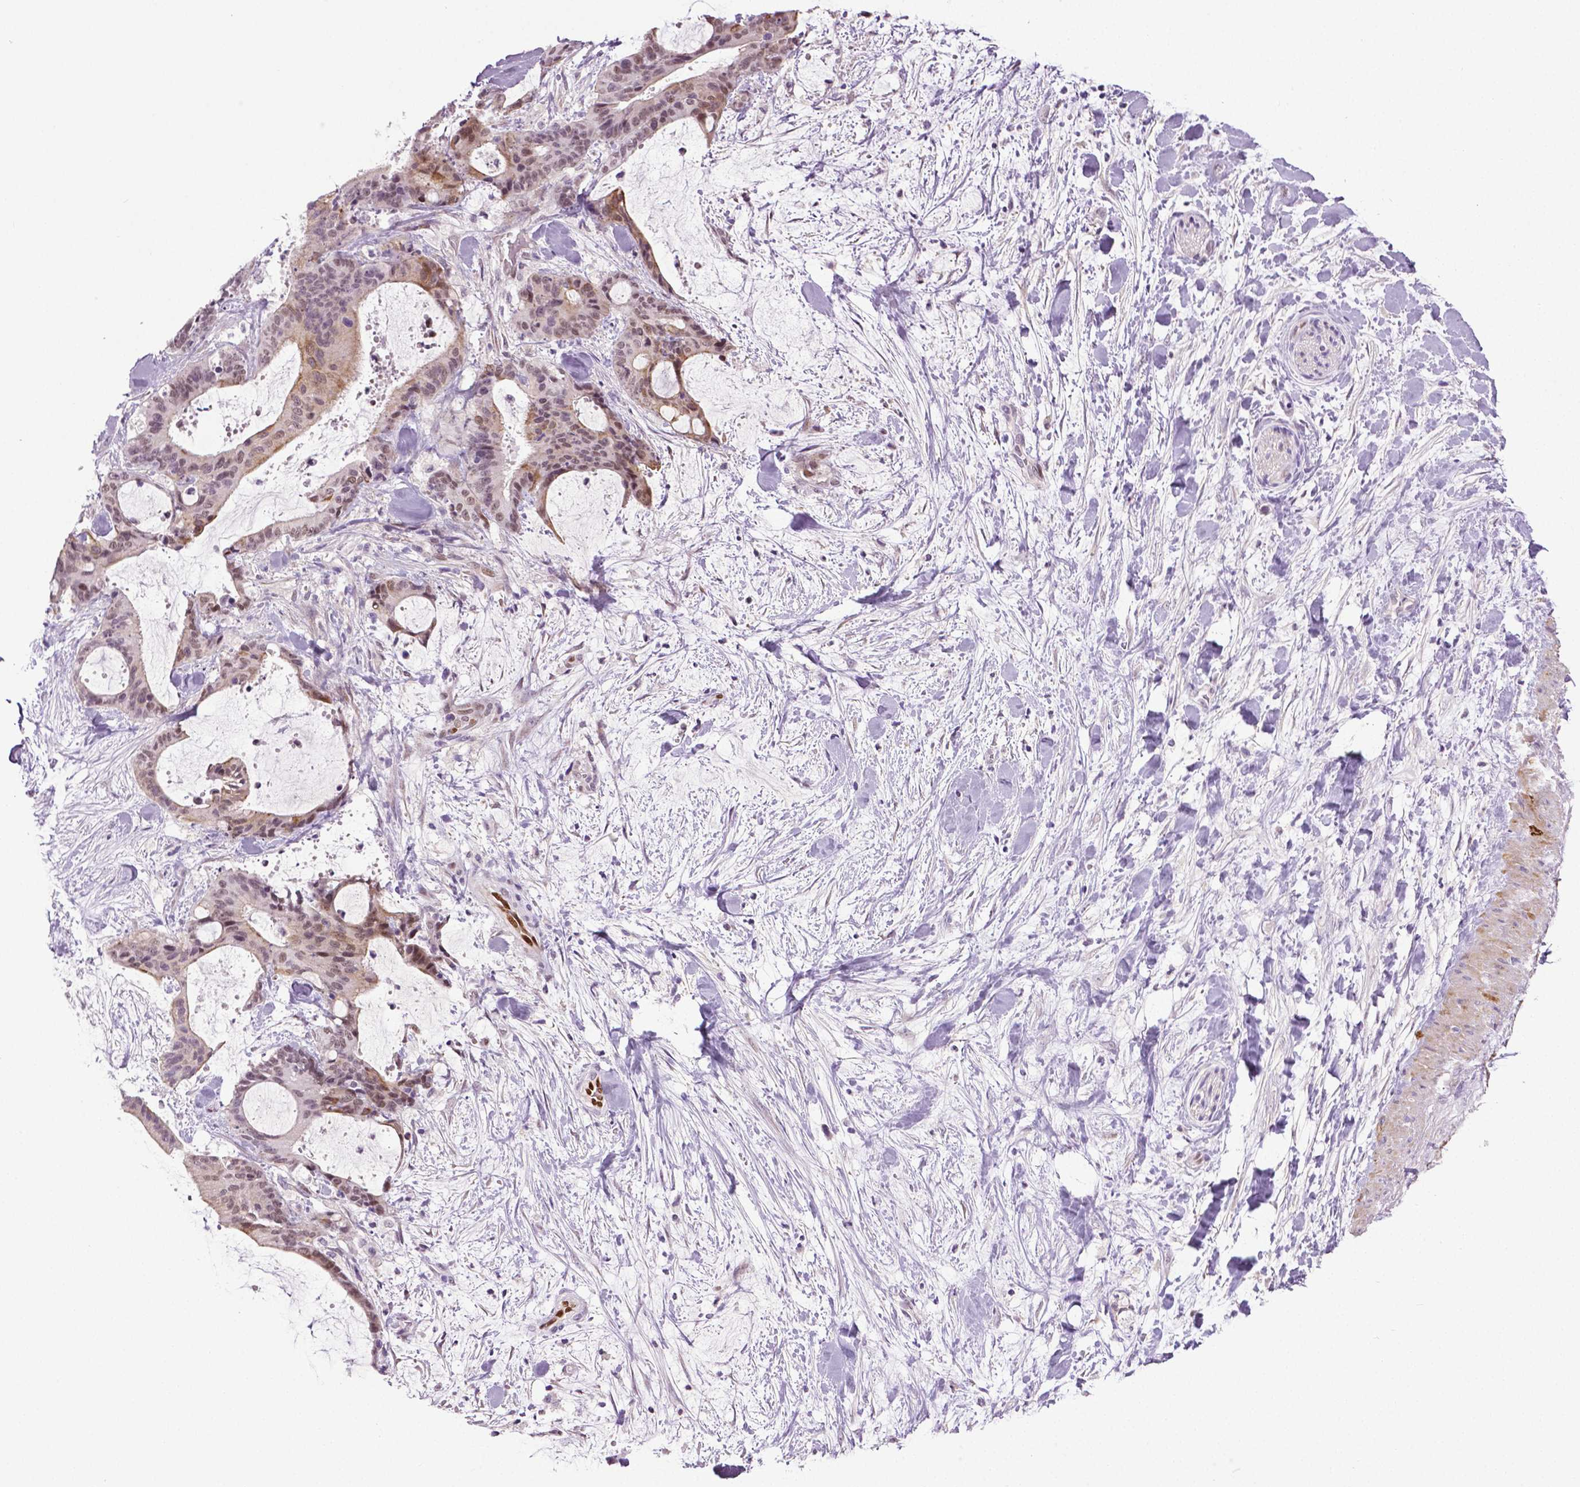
{"staining": {"intensity": "weak", "quantity": ">75%", "location": "nuclear"}, "tissue": "liver cancer", "cell_type": "Tumor cells", "image_type": "cancer", "snomed": [{"axis": "morphology", "description": "Cholangiocarcinoma"}, {"axis": "topography", "description": "Liver"}], "caption": "The immunohistochemical stain shows weak nuclear positivity in tumor cells of liver cholangiocarcinoma tissue.", "gene": "PTGER3", "patient": {"sex": "female", "age": 73}}